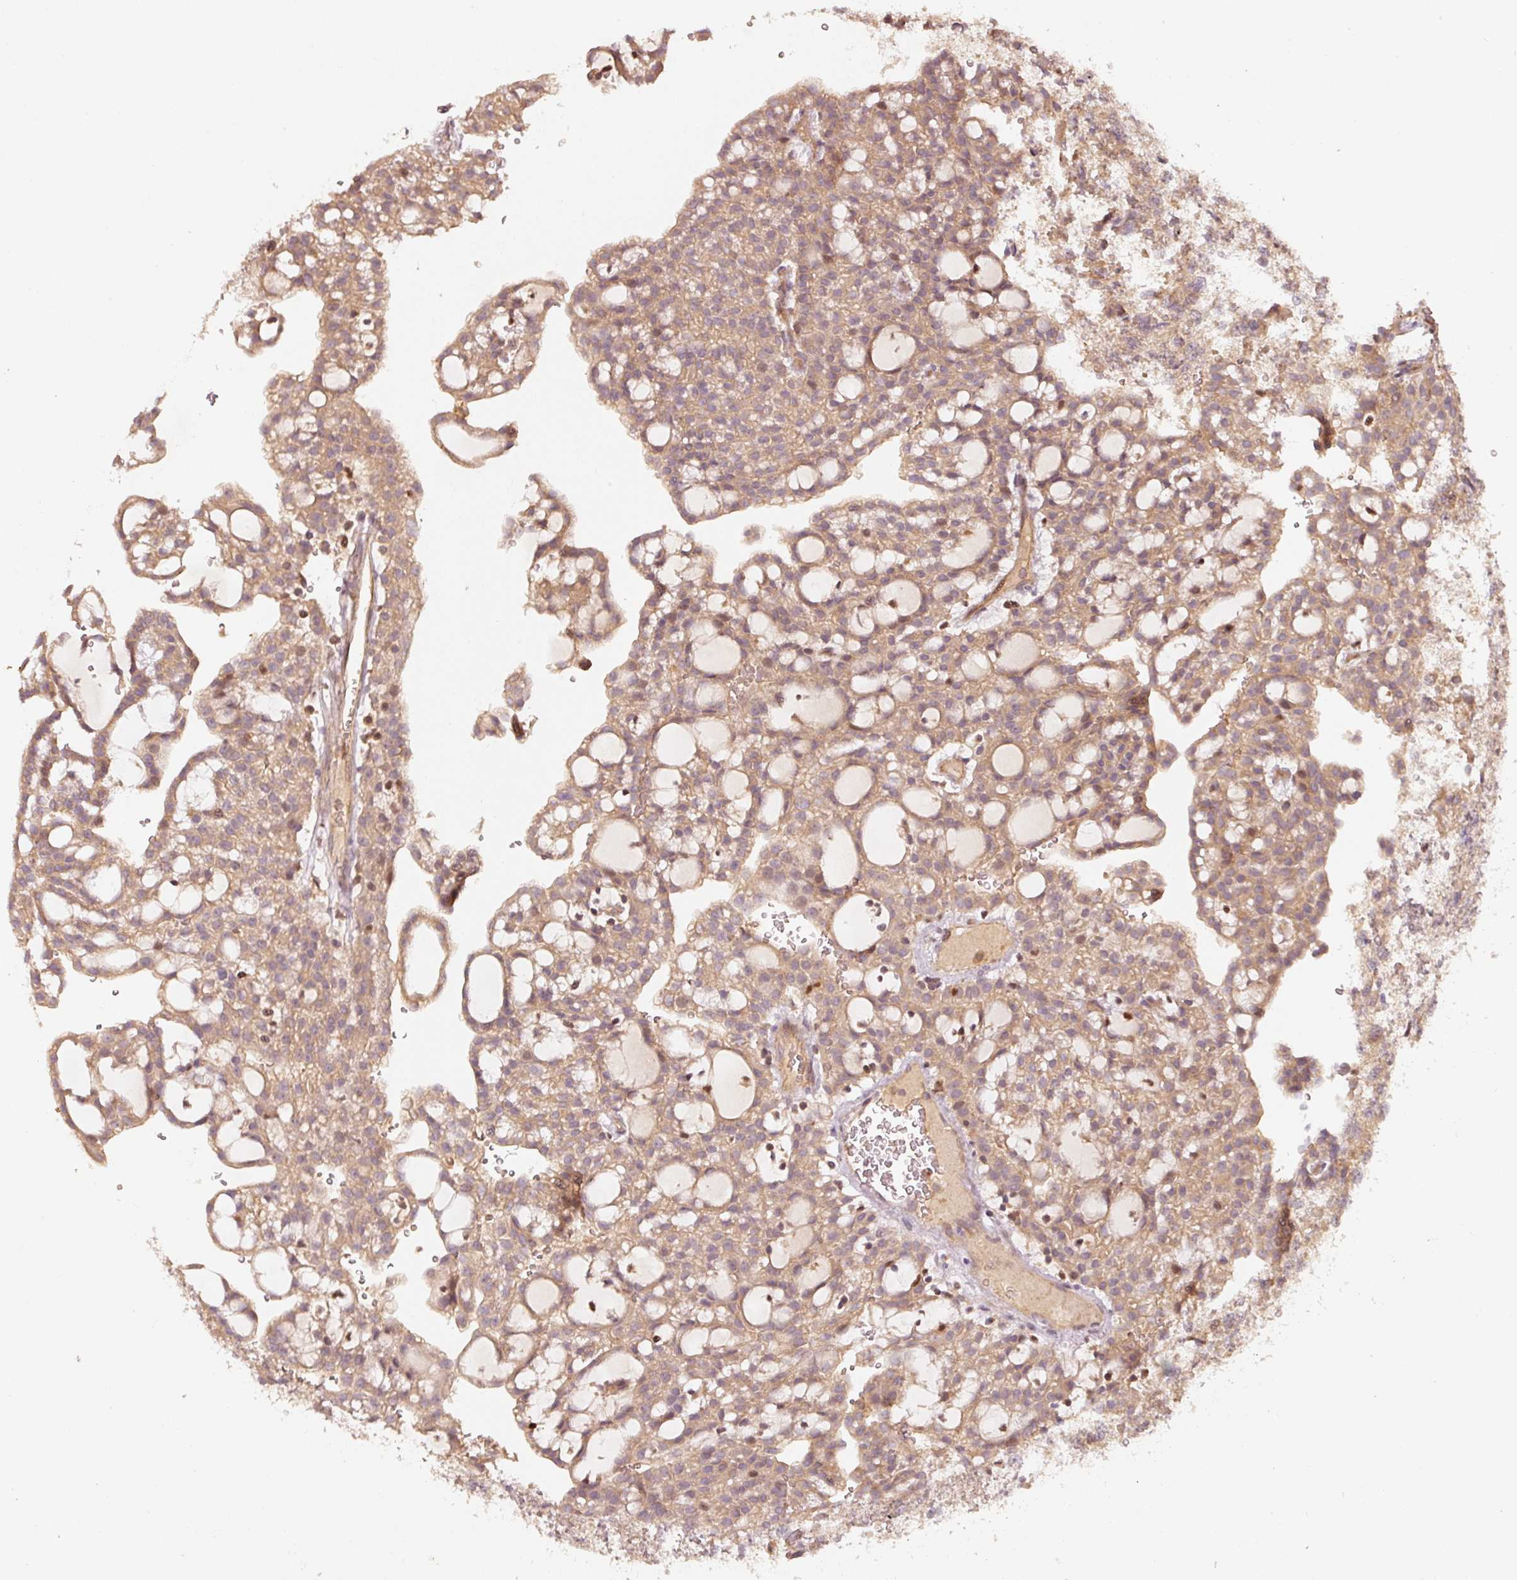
{"staining": {"intensity": "moderate", "quantity": ">75%", "location": "cytoplasmic/membranous"}, "tissue": "renal cancer", "cell_type": "Tumor cells", "image_type": "cancer", "snomed": [{"axis": "morphology", "description": "Adenocarcinoma, NOS"}, {"axis": "topography", "description": "Kidney"}], "caption": "Renal adenocarcinoma was stained to show a protein in brown. There is medium levels of moderate cytoplasmic/membranous expression in approximately >75% of tumor cells.", "gene": "RRAS2", "patient": {"sex": "male", "age": 63}}